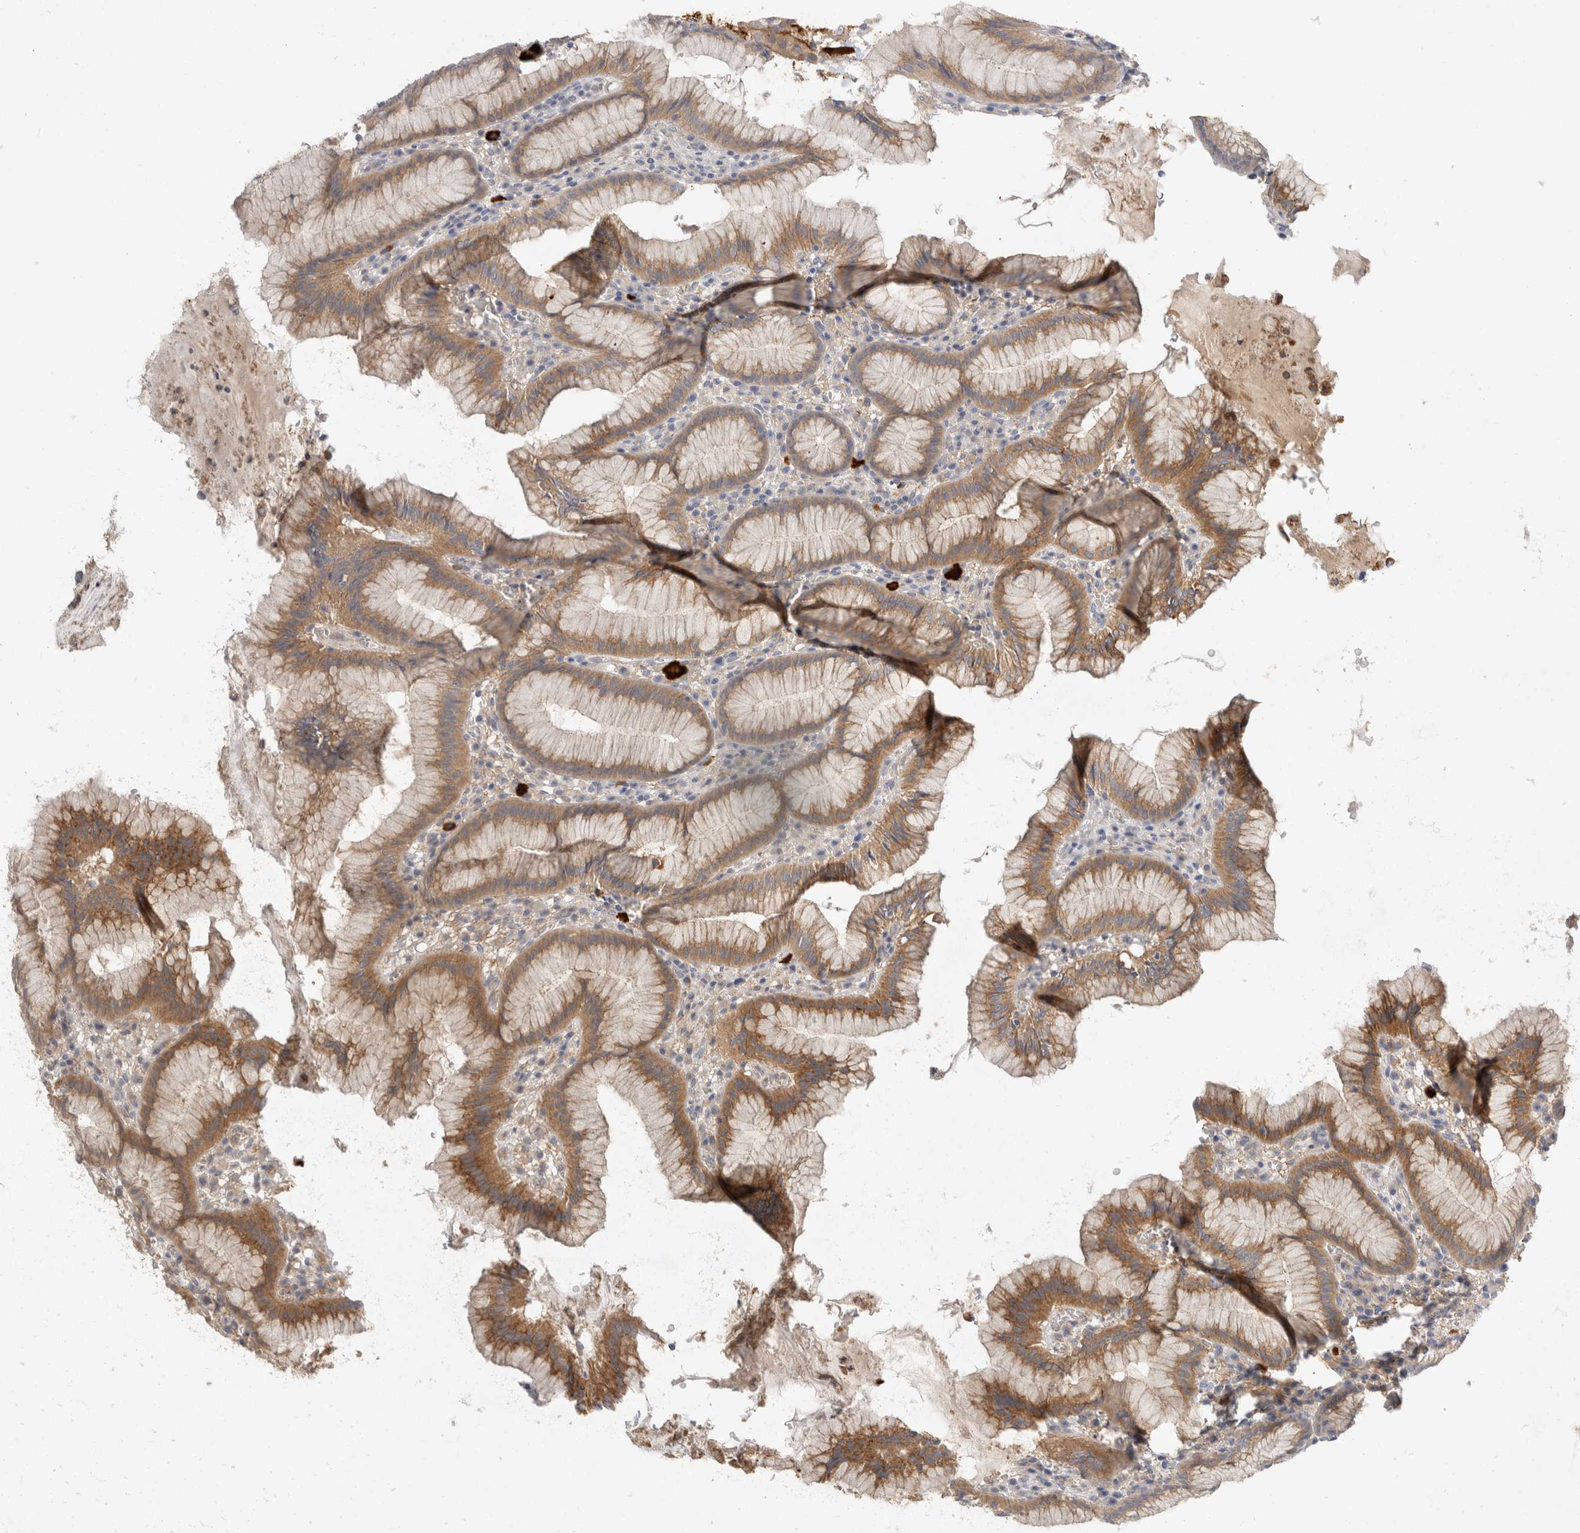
{"staining": {"intensity": "moderate", "quantity": "25%-75%", "location": "cytoplasmic/membranous"}, "tissue": "stomach", "cell_type": "Glandular cells", "image_type": "normal", "snomed": [{"axis": "morphology", "description": "Normal tissue, NOS"}, {"axis": "topography", "description": "Stomach"}], "caption": "Glandular cells show moderate cytoplasmic/membranous expression in about 25%-75% of cells in normal stomach.", "gene": "TOM1L2", "patient": {"sex": "male", "age": 55}}